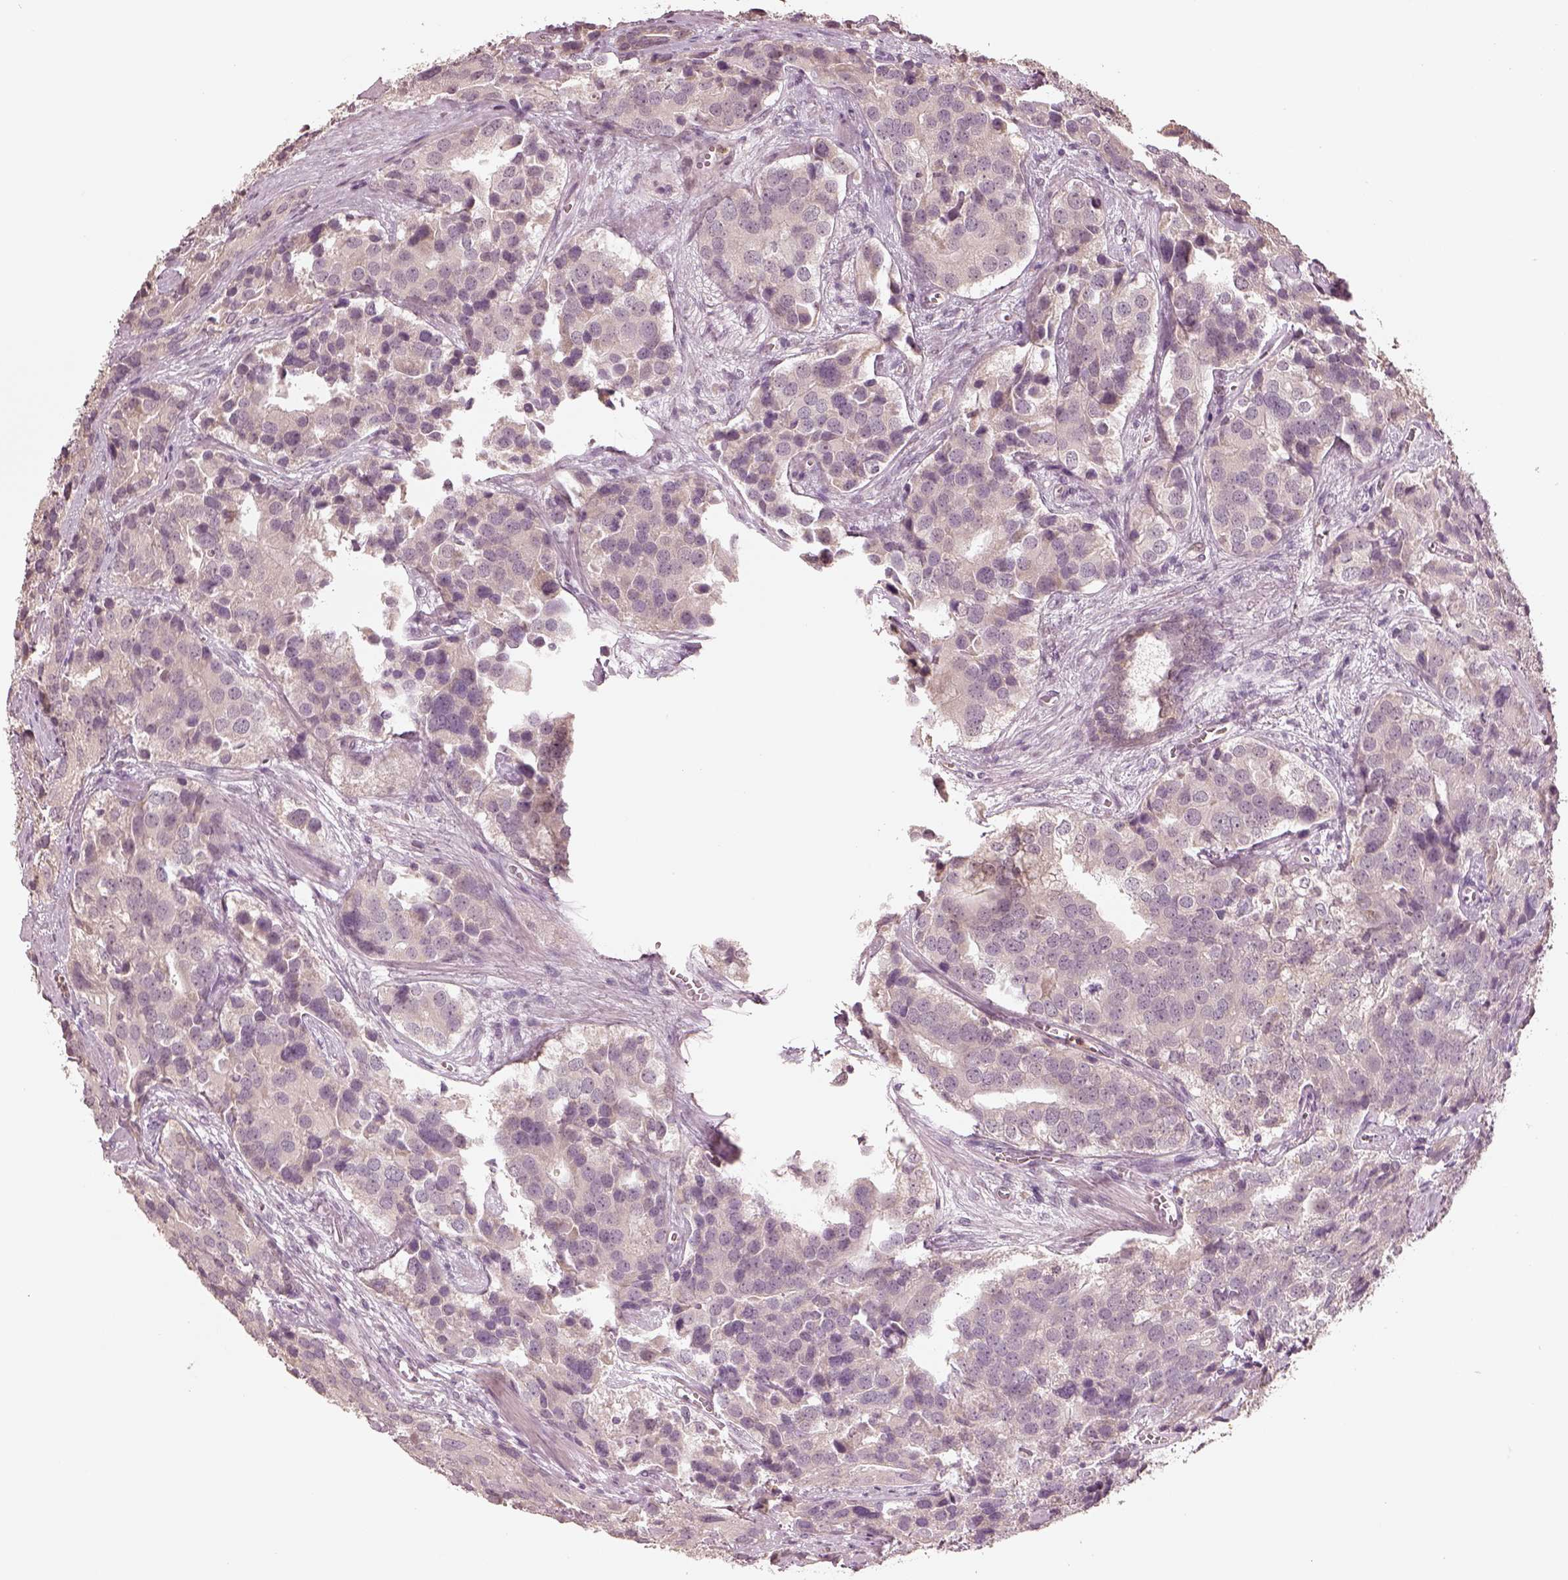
{"staining": {"intensity": "negative", "quantity": "none", "location": "none"}, "tissue": "prostate cancer", "cell_type": "Tumor cells", "image_type": "cancer", "snomed": [{"axis": "morphology", "description": "Adenocarcinoma, NOS"}, {"axis": "topography", "description": "Prostate and seminal vesicle, NOS"}], "caption": "There is no significant staining in tumor cells of prostate cancer.", "gene": "CRB1", "patient": {"sex": "male", "age": 63}}